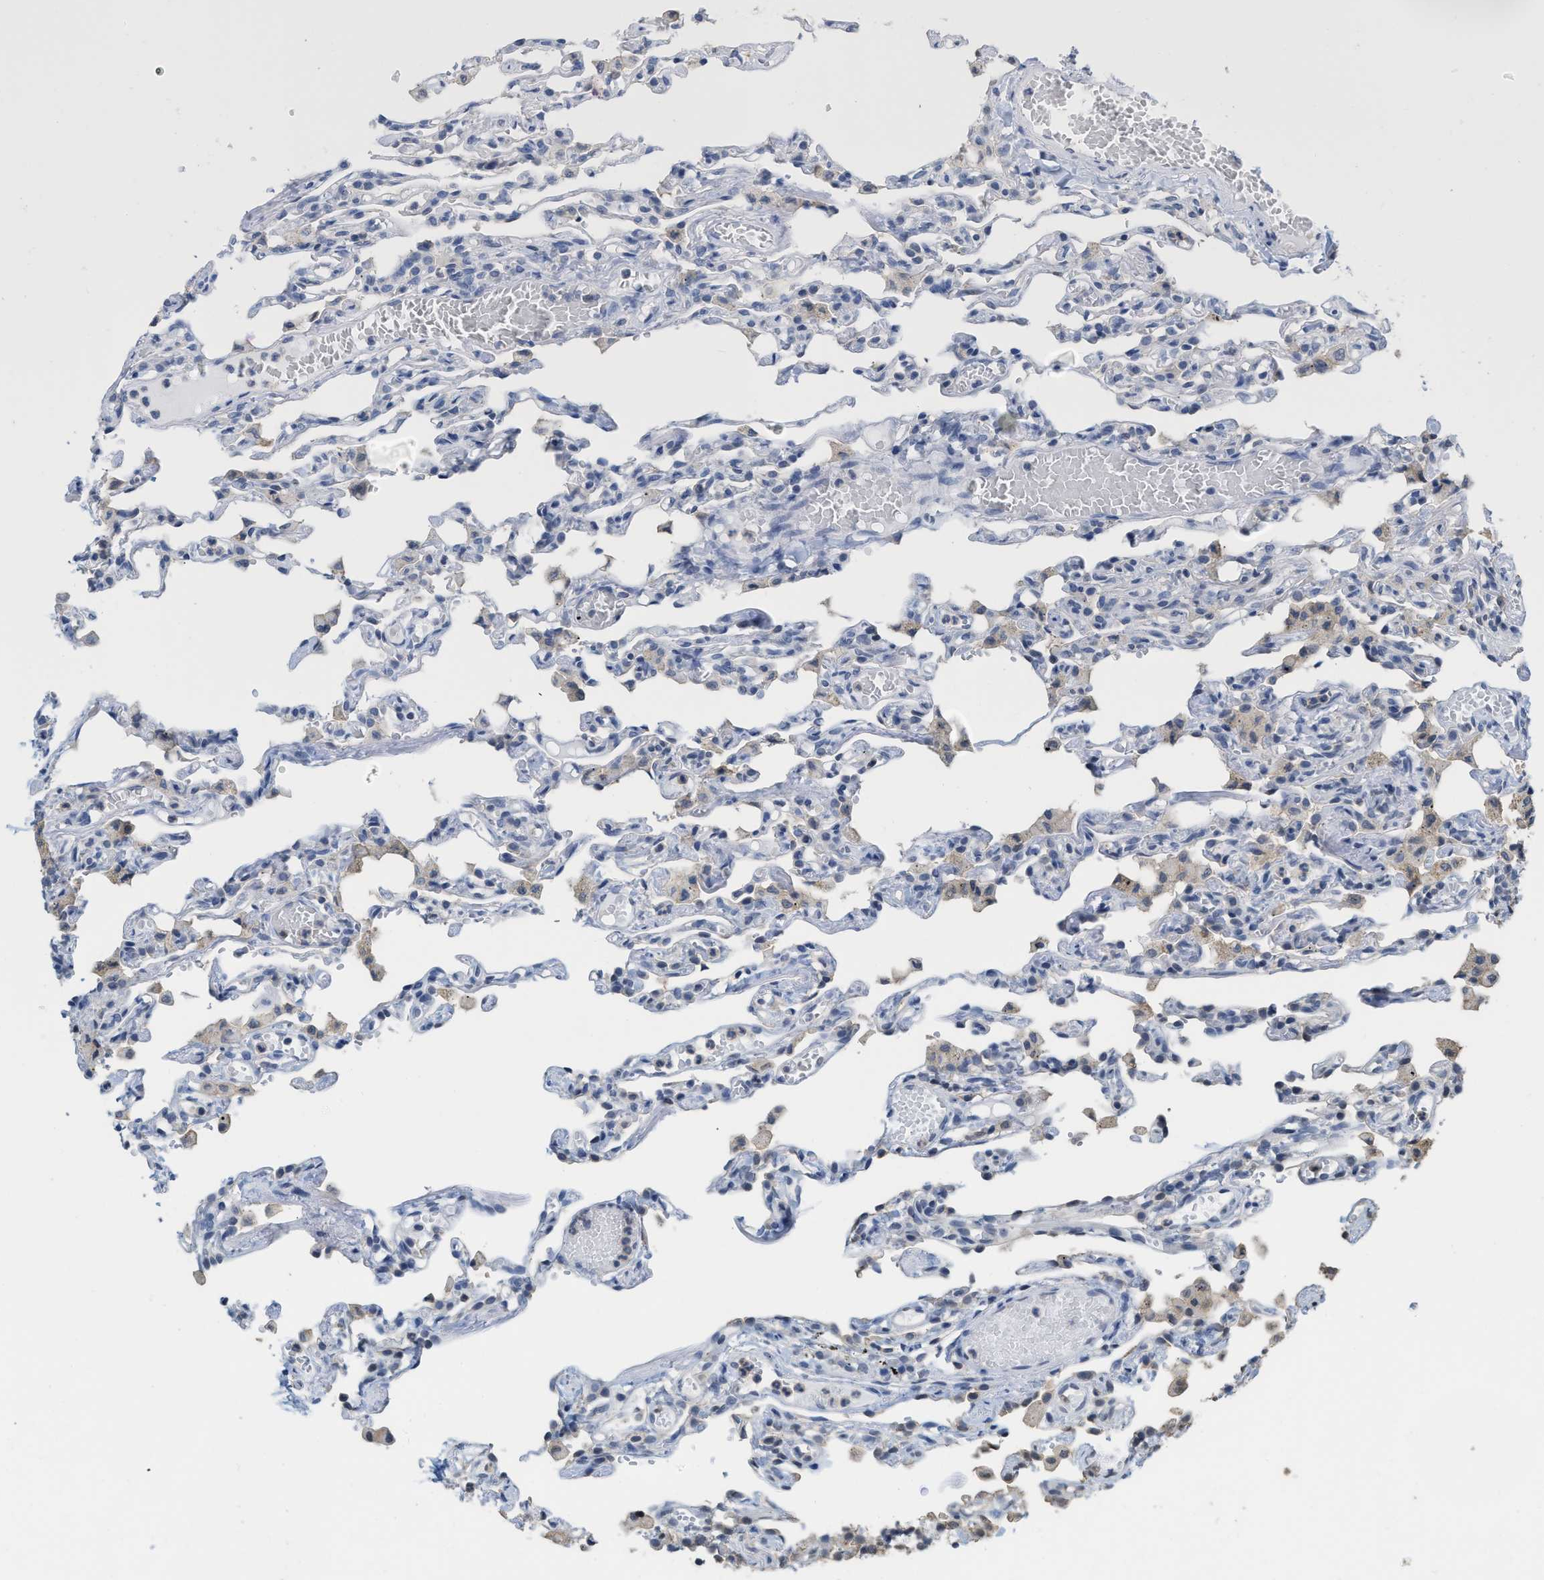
{"staining": {"intensity": "negative", "quantity": "none", "location": "none"}, "tissue": "lung", "cell_type": "Alveolar cells", "image_type": "normal", "snomed": [{"axis": "morphology", "description": "Normal tissue, NOS"}, {"axis": "topography", "description": "Lung"}], "caption": "The immunohistochemistry histopathology image has no significant staining in alveolar cells of lung. Brightfield microscopy of immunohistochemistry (IHC) stained with DAB (brown) and hematoxylin (blue), captured at high magnification.", "gene": "BAIAP2L1", "patient": {"sex": "male", "age": 21}}